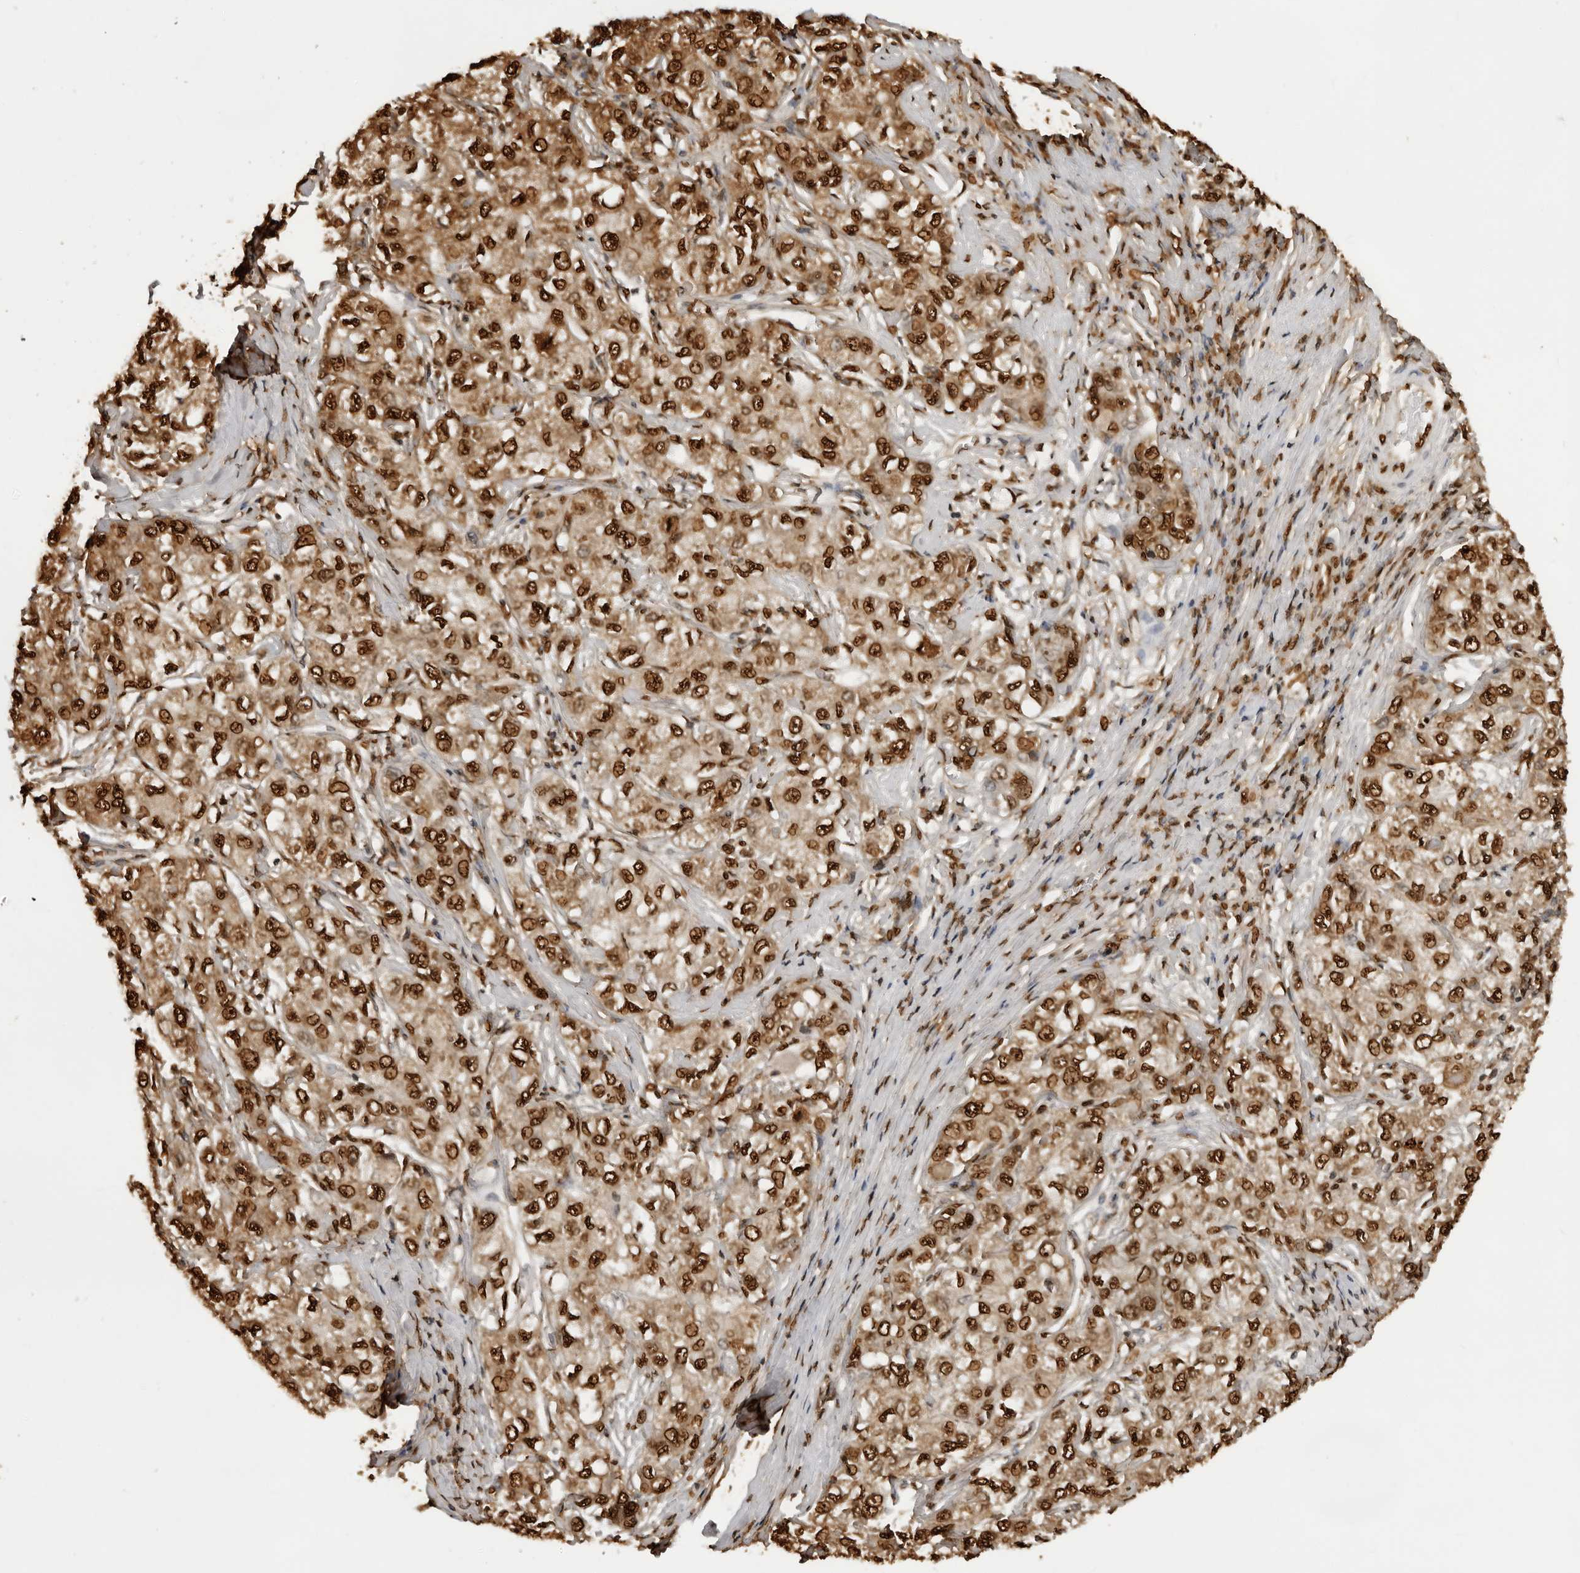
{"staining": {"intensity": "strong", "quantity": ">75%", "location": "nuclear"}, "tissue": "liver cancer", "cell_type": "Tumor cells", "image_type": "cancer", "snomed": [{"axis": "morphology", "description": "Carcinoma, Hepatocellular, NOS"}, {"axis": "topography", "description": "Liver"}], "caption": "Human hepatocellular carcinoma (liver) stained with a protein marker reveals strong staining in tumor cells.", "gene": "ZFP91", "patient": {"sex": "male", "age": 80}}